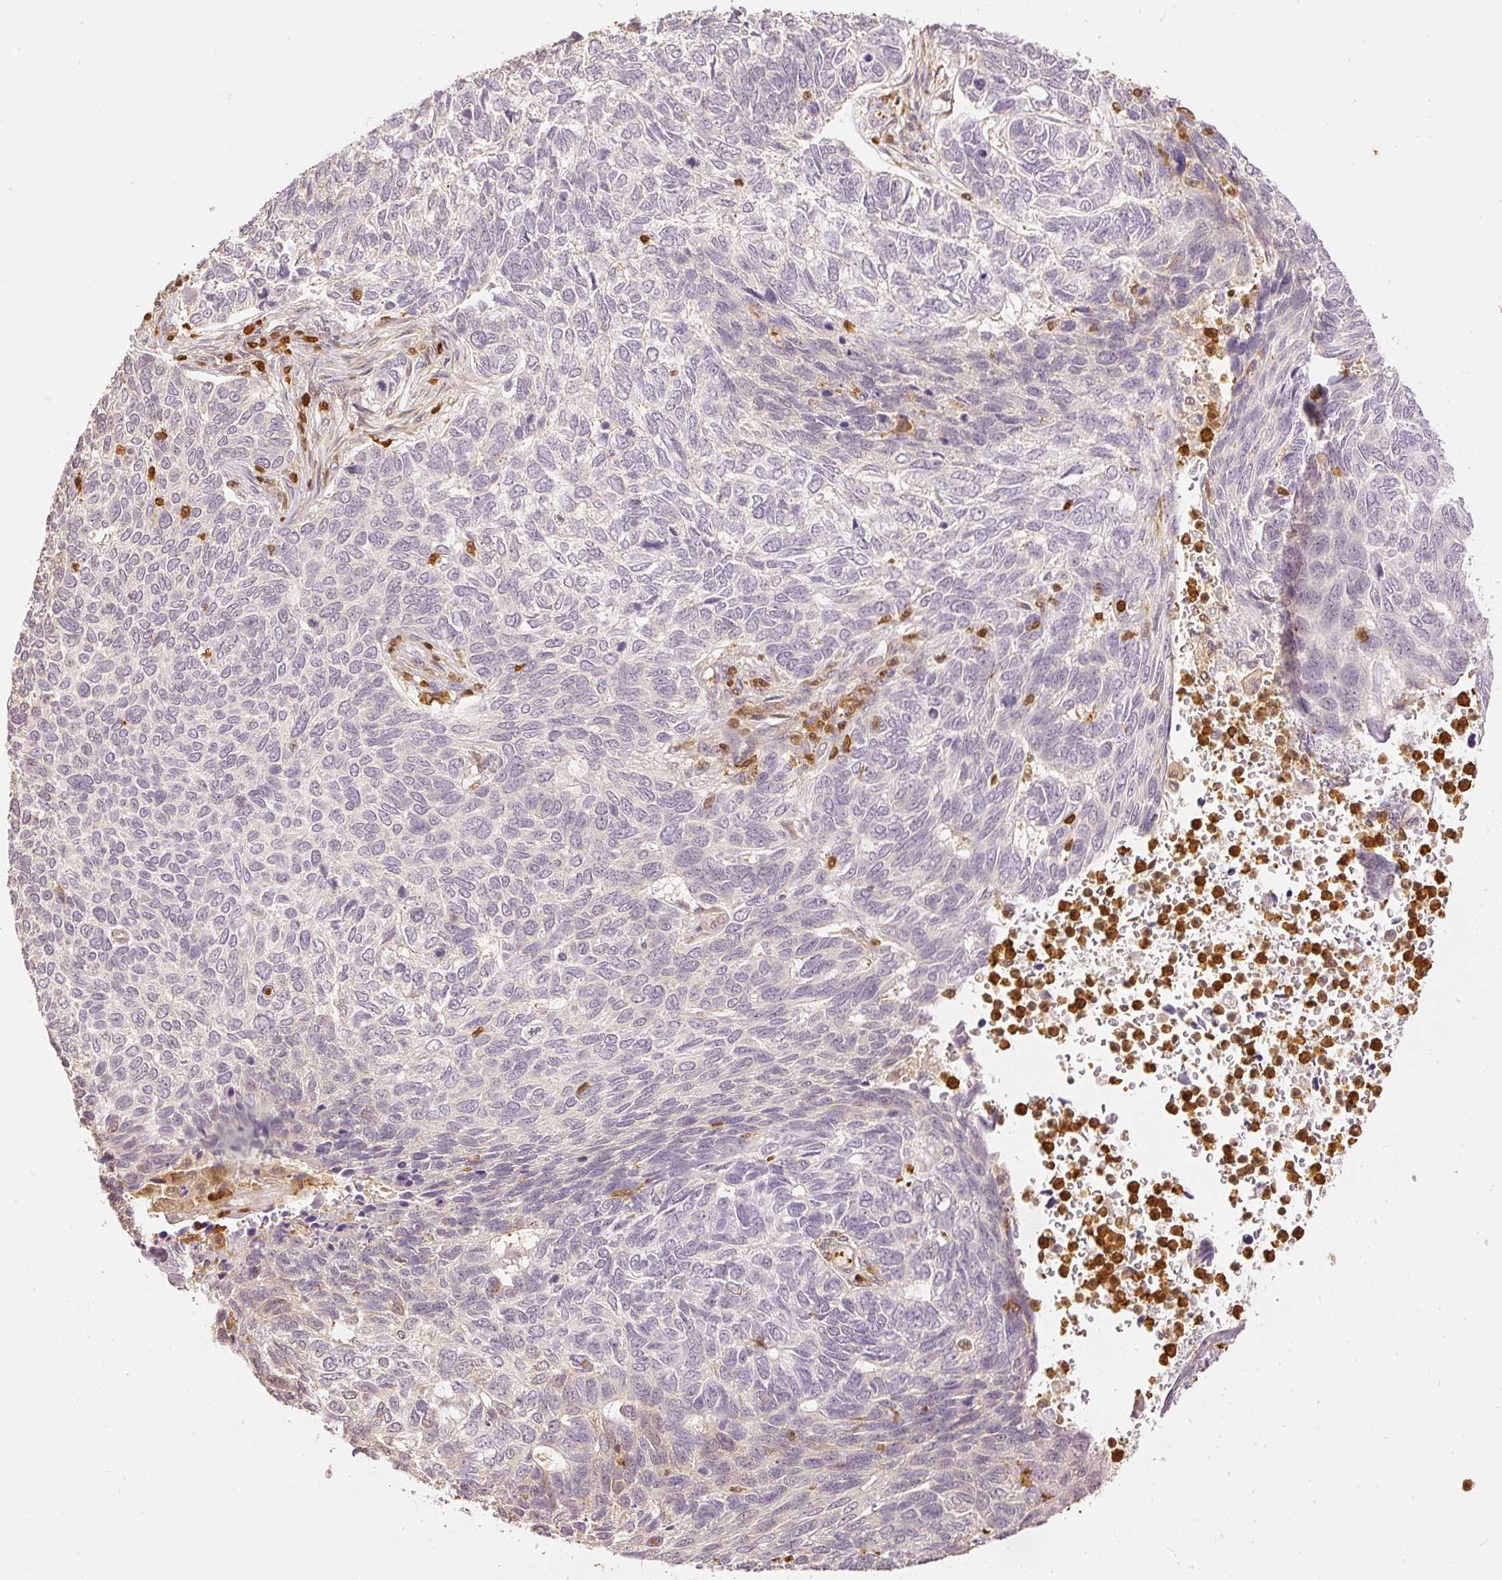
{"staining": {"intensity": "negative", "quantity": "none", "location": "none"}, "tissue": "skin cancer", "cell_type": "Tumor cells", "image_type": "cancer", "snomed": [{"axis": "morphology", "description": "Basal cell carcinoma"}, {"axis": "topography", "description": "Skin"}], "caption": "The photomicrograph exhibits no significant staining in tumor cells of skin basal cell carcinoma. The staining was performed using DAB (3,3'-diaminobenzidine) to visualize the protein expression in brown, while the nuclei were stained in blue with hematoxylin (Magnification: 20x).", "gene": "PFN1", "patient": {"sex": "female", "age": 65}}